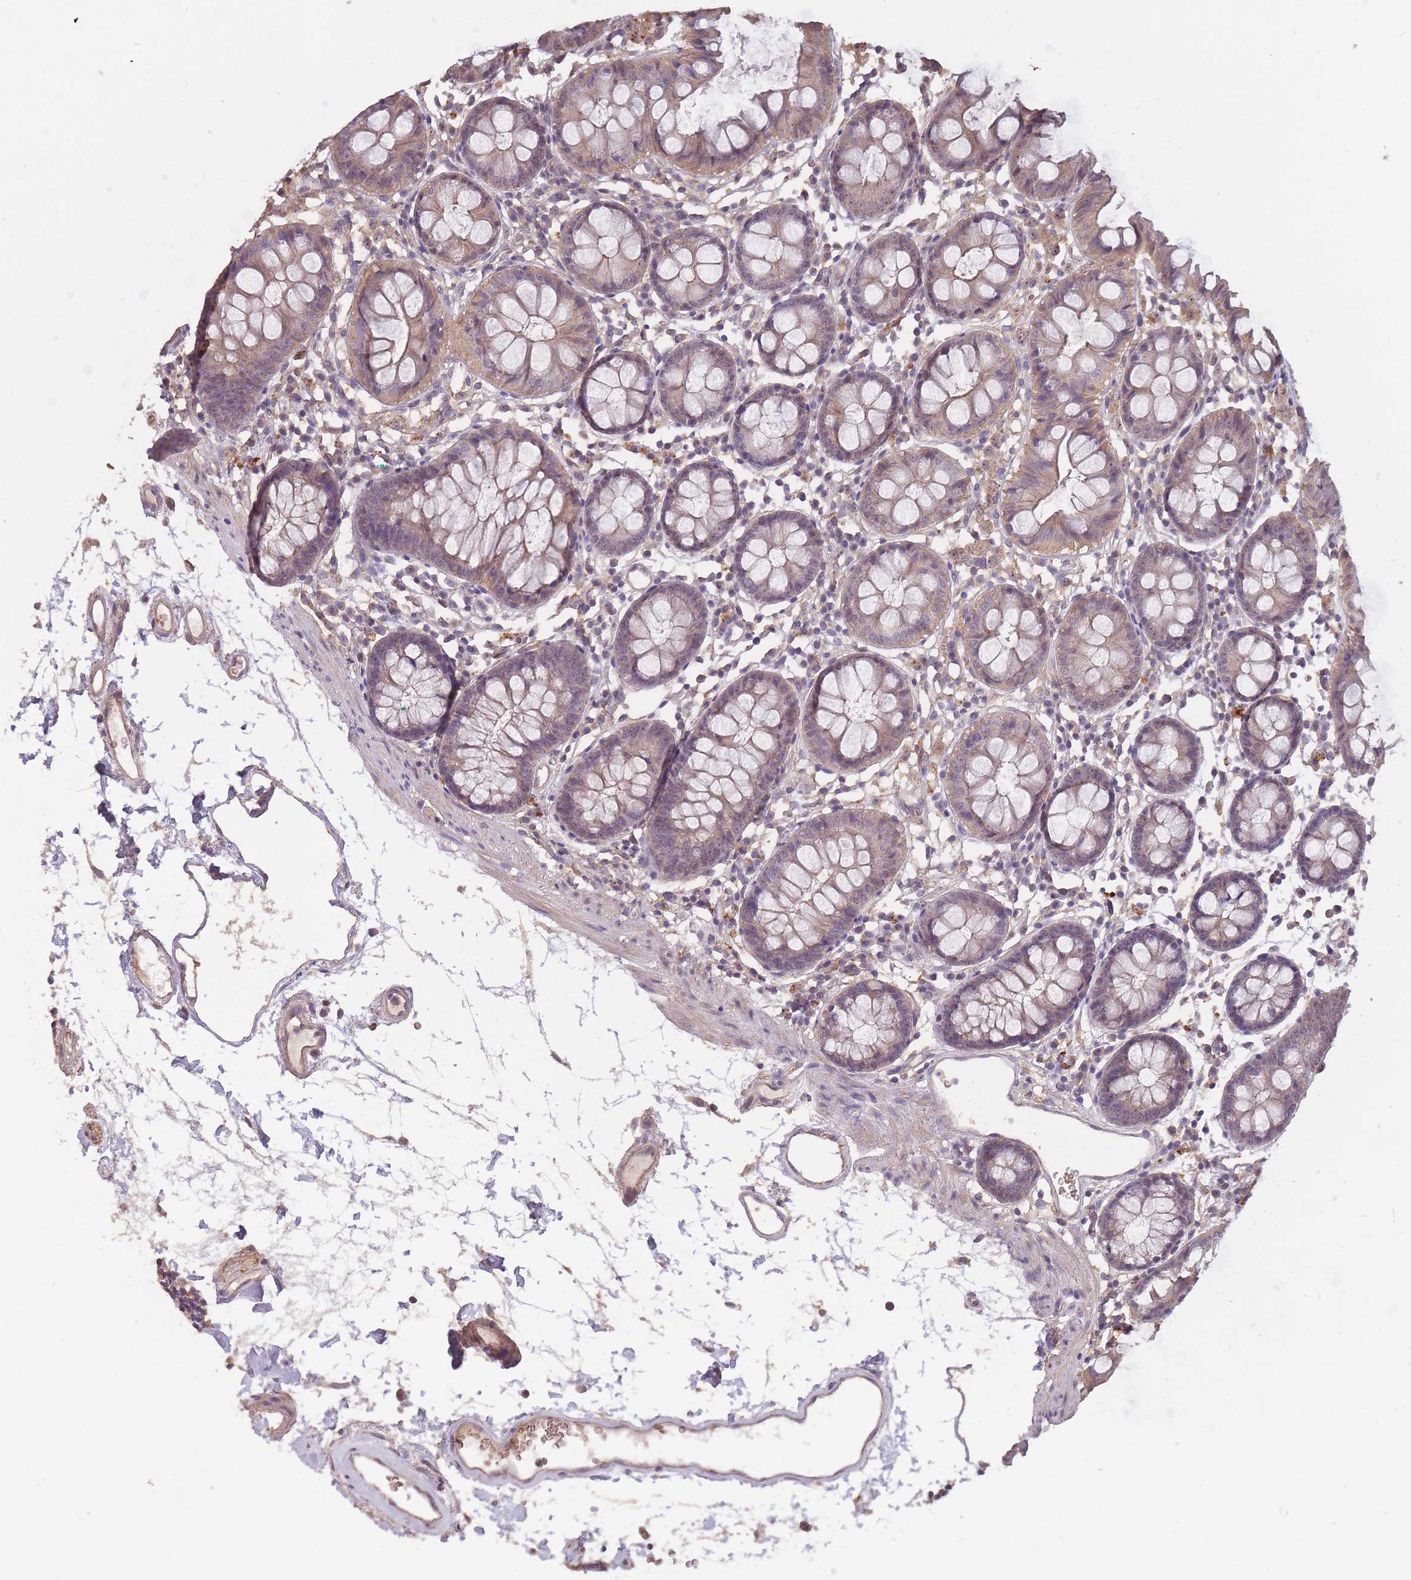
{"staining": {"intensity": "moderate", "quantity": ">75%", "location": "cytoplasmic/membranous"}, "tissue": "colon", "cell_type": "Endothelial cells", "image_type": "normal", "snomed": [{"axis": "morphology", "description": "Normal tissue, NOS"}, {"axis": "topography", "description": "Colon"}], "caption": "Protein expression analysis of normal colon displays moderate cytoplasmic/membranous expression in about >75% of endothelial cells.", "gene": "KIAA1755", "patient": {"sex": "female", "age": 84}}